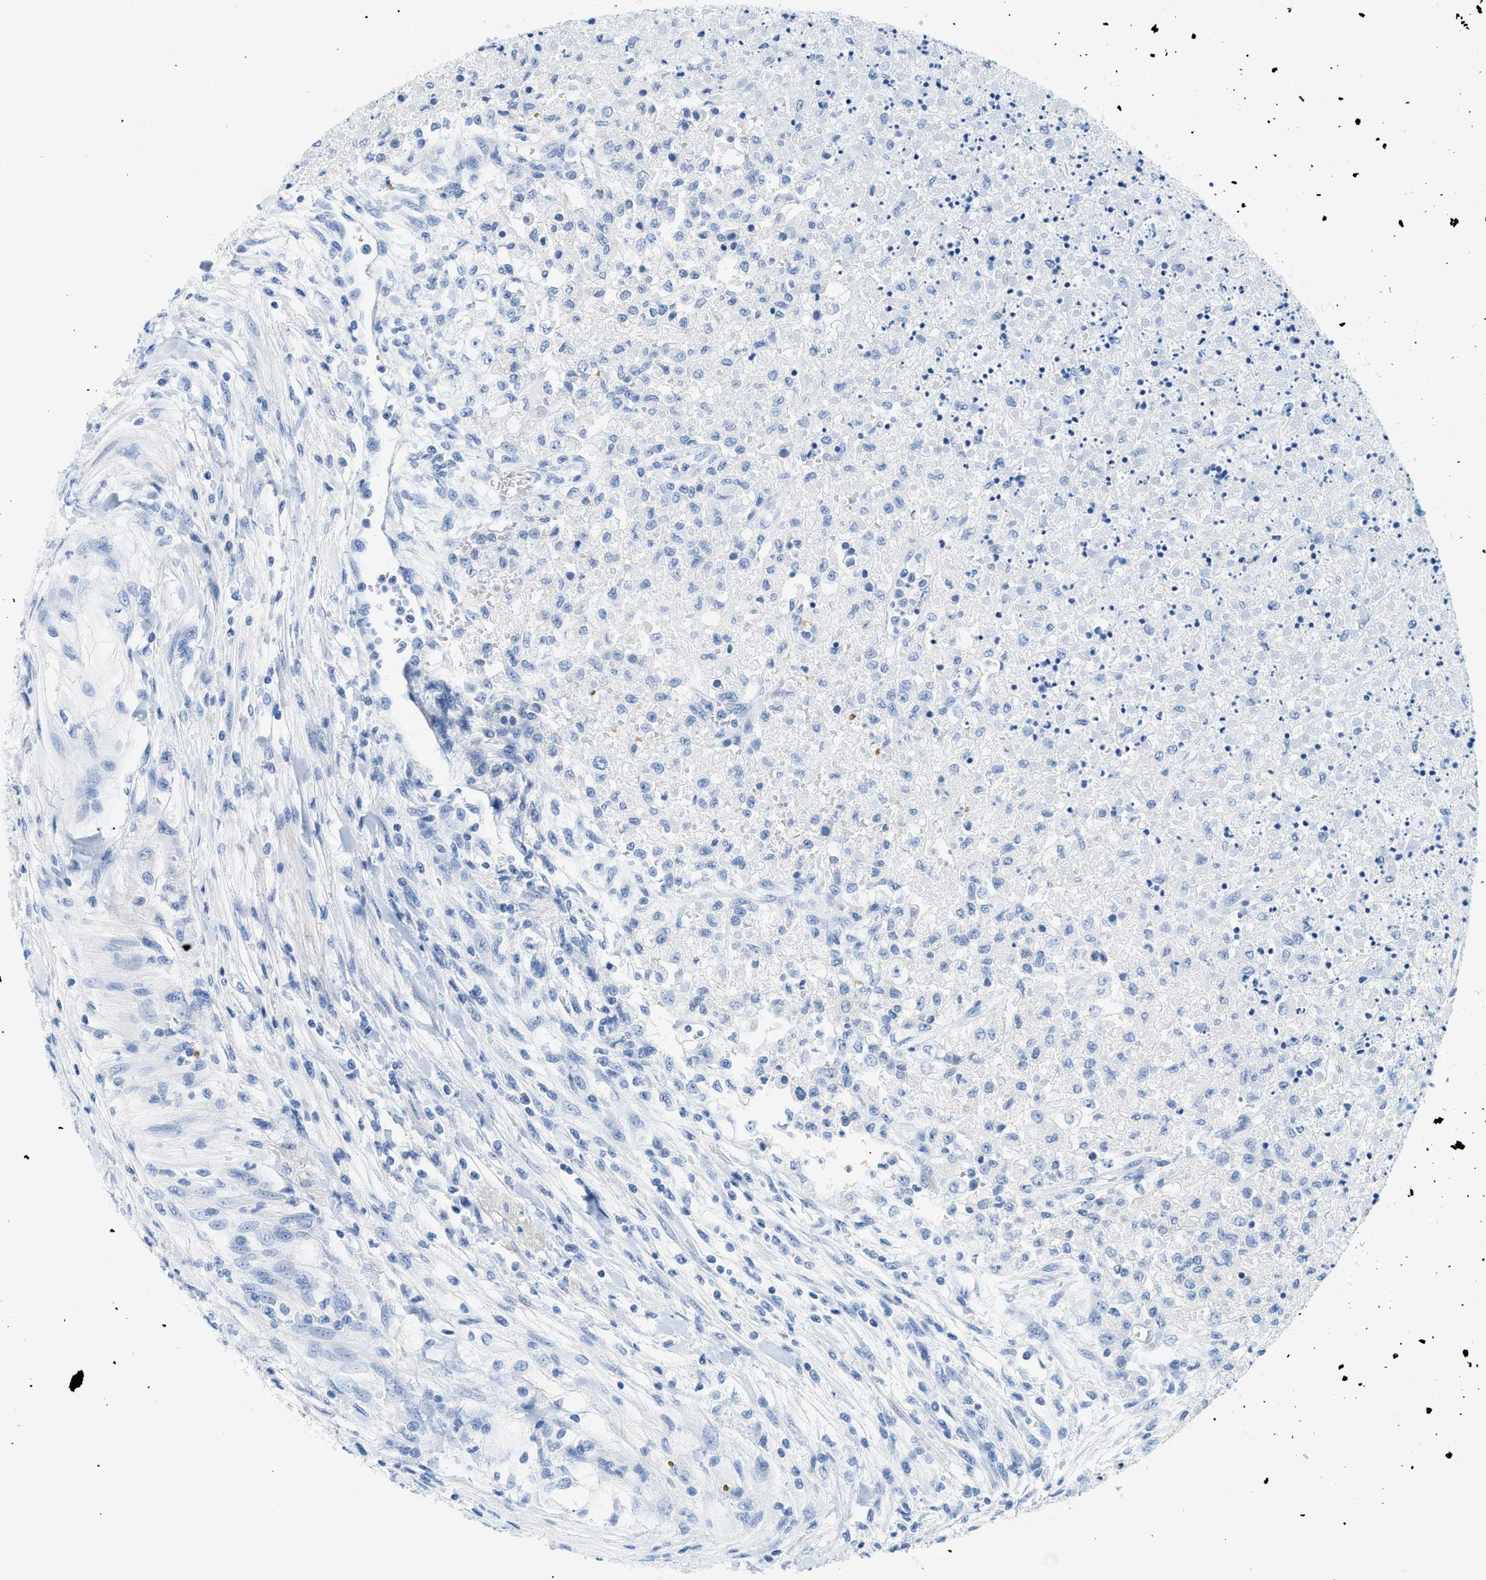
{"staining": {"intensity": "negative", "quantity": "none", "location": "none"}, "tissue": "renal cancer", "cell_type": "Tumor cells", "image_type": "cancer", "snomed": [{"axis": "morphology", "description": "Adenocarcinoma, NOS"}, {"axis": "topography", "description": "Kidney"}], "caption": "Protein analysis of adenocarcinoma (renal) reveals no significant expression in tumor cells.", "gene": "BPGM", "patient": {"sex": "female", "age": 54}}